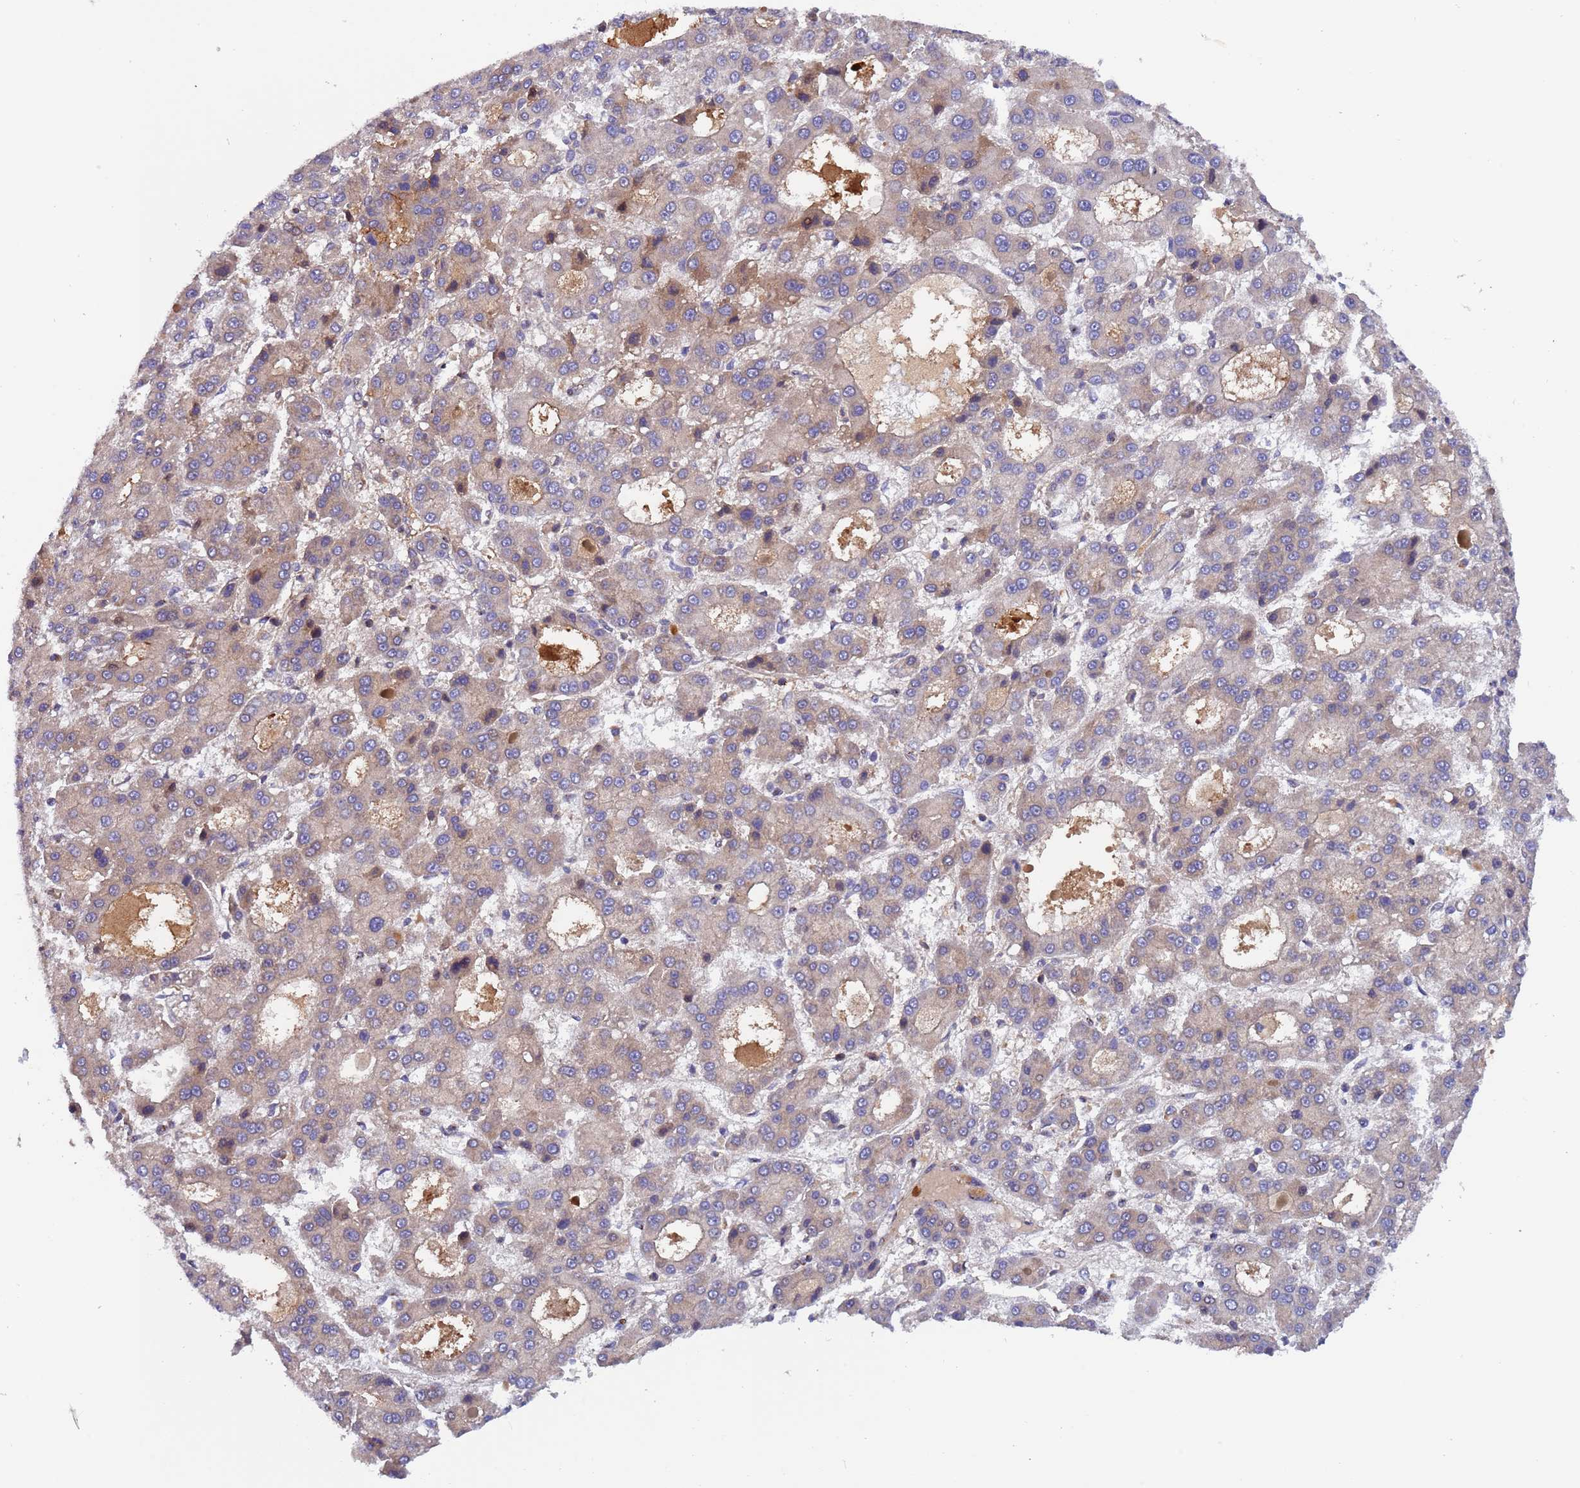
{"staining": {"intensity": "weak", "quantity": "<25%", "location": "cytoplasmic/membranous"}, "tissue": "liver cancer", "cell_type": "Tumor cells", "image_type": "cancer", "snomed": [{"axis": "morphology", "description": "Carcinoma, Hepatocellular, NOS"}, {"axis": "topography", "description": "Liver"}], "caption": "Liver cancer (hepatocellular carcinoma) stained for a protein using immunohistochemistry exhibits no staining tumor cells.", "gene": "PARP16", "patient": {"sex": "male", "age": 70}}